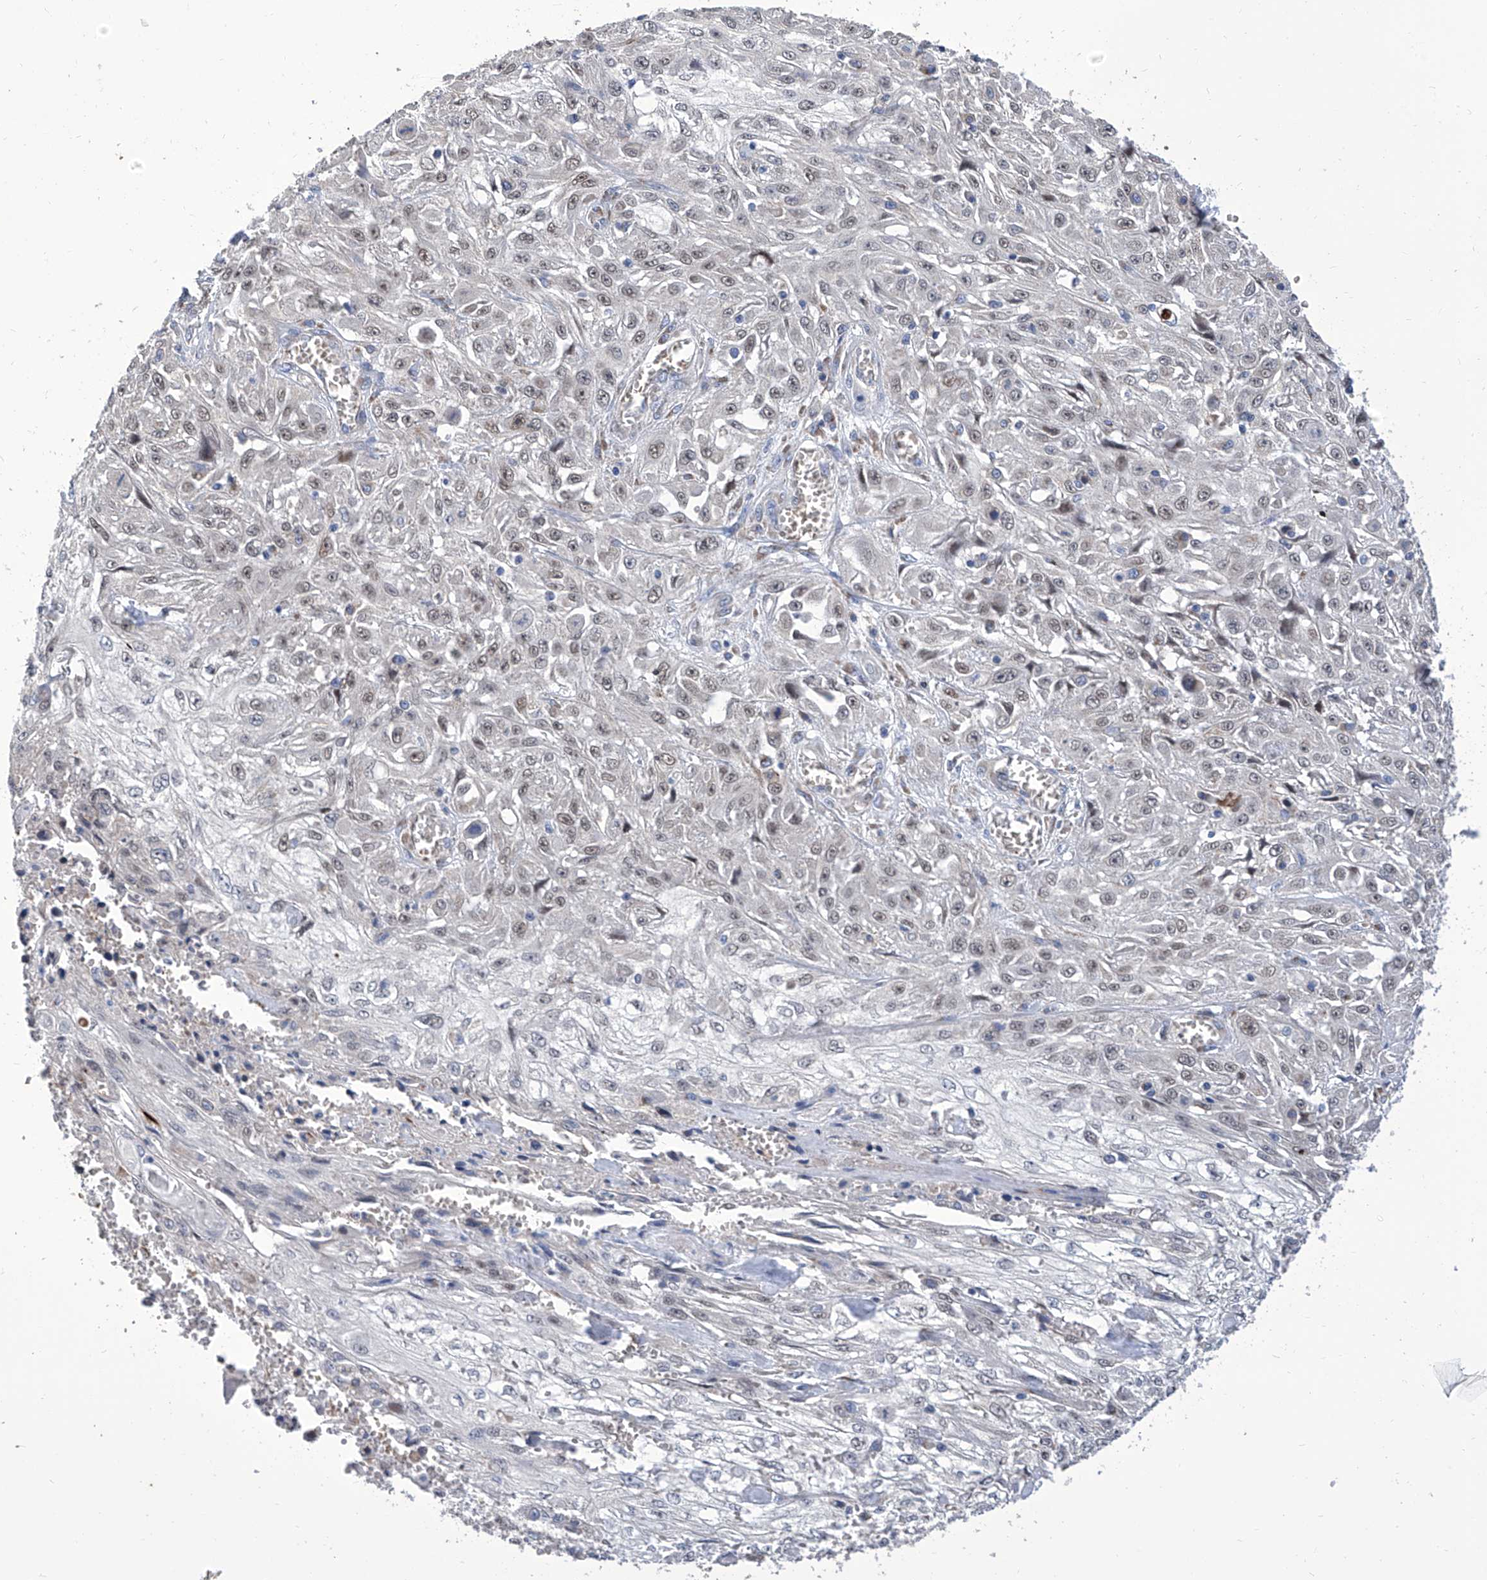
{"staining": {"intensity": "weak", "quantity": "25%-75%", "location": "nuclear"}, "tissue": "skin cancer", "cell_type": "Tumor cells", "image_type": "cancer", "snomed": [{"axis": "morphology", "description": "Squamous cell carcinoma, NOS"}, {"axis": "morphology", "description": "Squamous cell carcinoma, metastatic, NOS"}, {"axis": "topography", "description": "Skin"}, {"axis": "topography", "description": "Lymph node"}], "caption": "Protein staining of skin cancer tissue shows weak nuclear expression in approximately 25%-75% of tumor cells. (DAB IHC, brown staining for protein, blue staining for nuclei).", "gene": "TJAP1", "patient": {"sex": "male", "age": 75}}